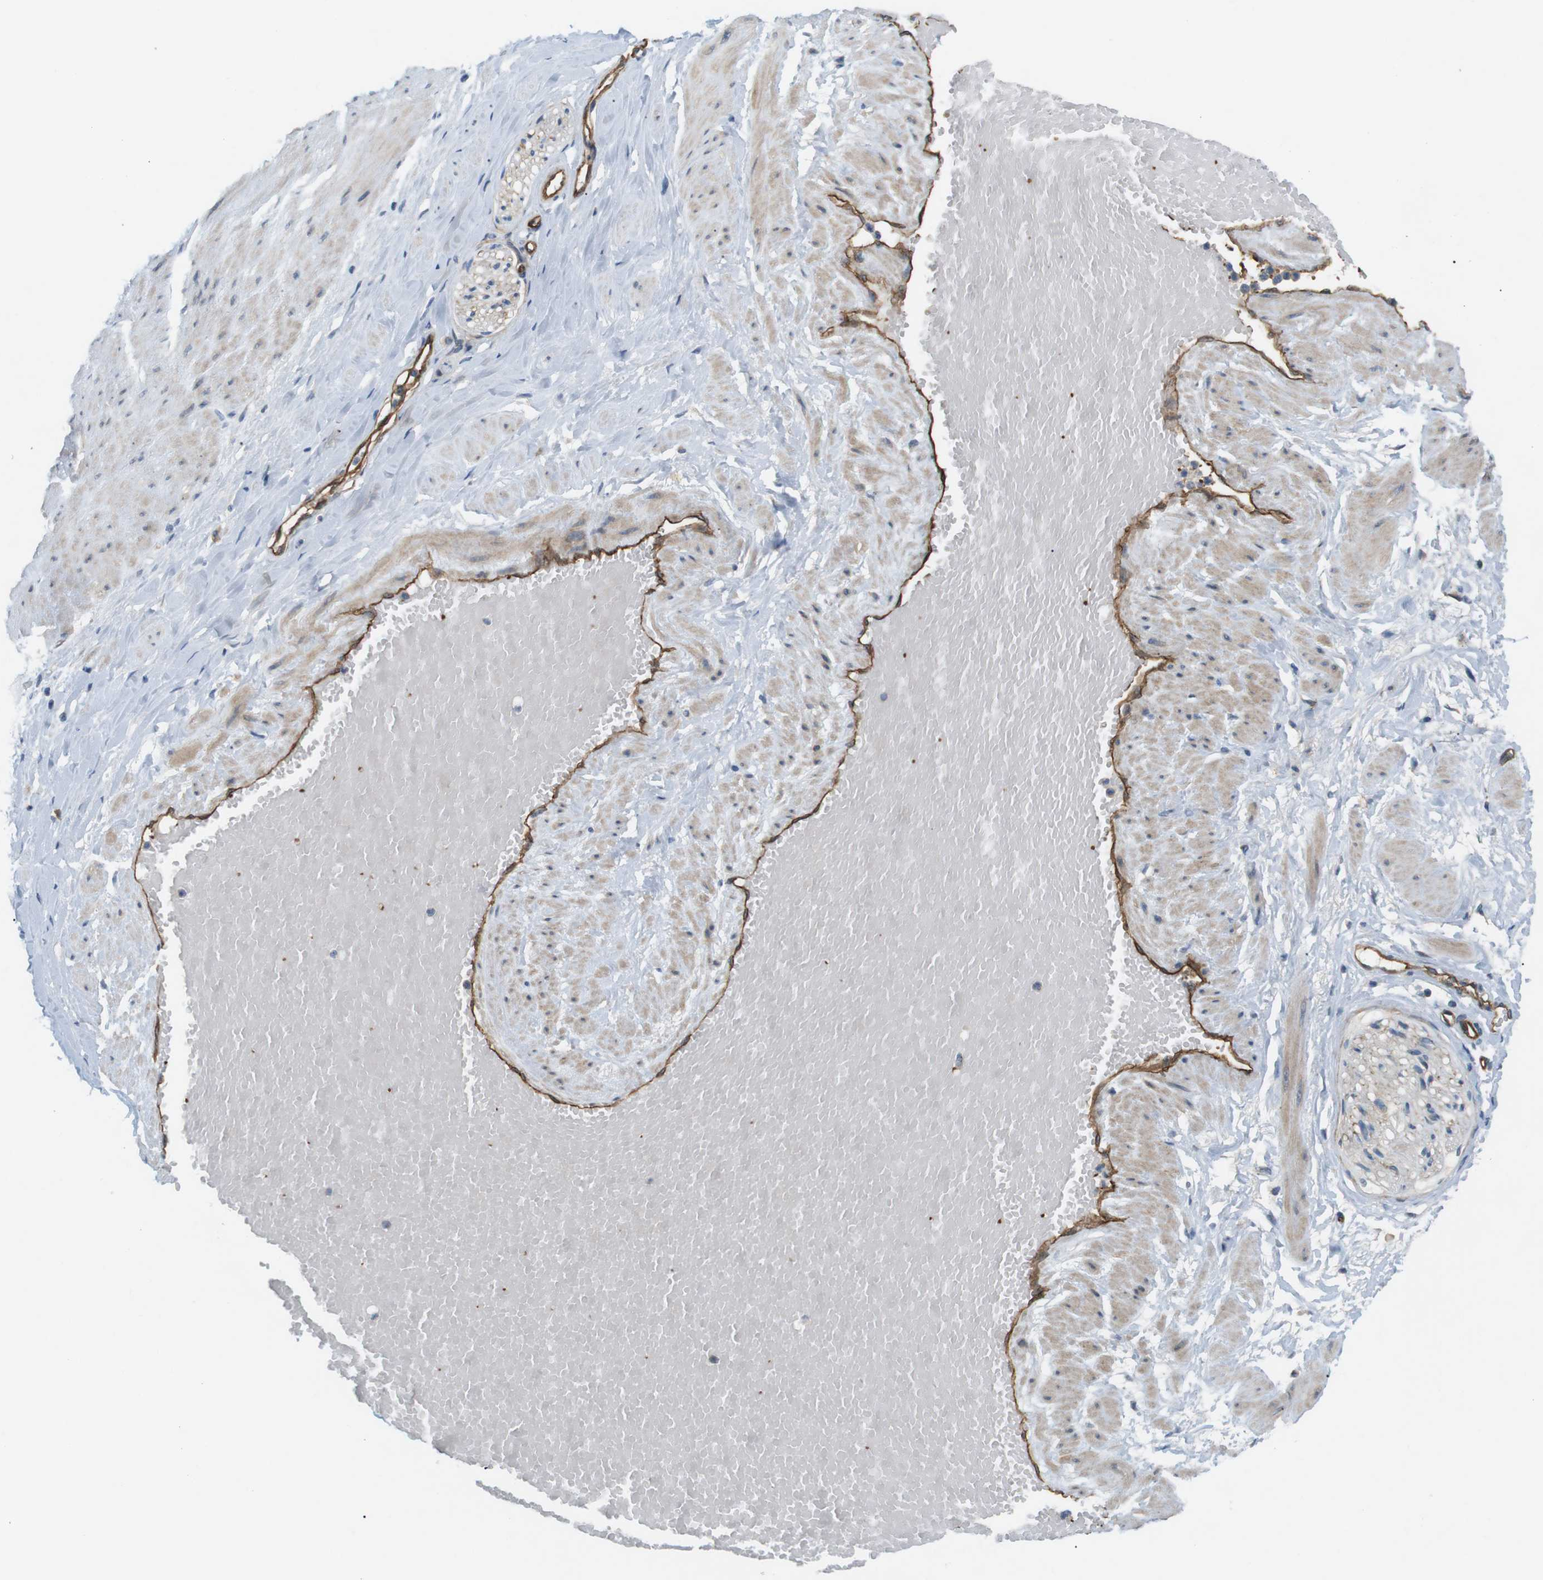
{"staining": {"intensity": "weak", "quantity": ">75%", "location": "cytoplasmic/membranous"}, "tissue": "adipose tissue", "cell_type": "Adipocytes", "image_type": "normal", "snomed": [{"axis": "morphology", "description": "Normal tissue, NOS"}, {"axis": "topography", "description": "Soft tissue"}, {"axis": "topography", "description": "Vascular tissue"}], "caption": "High-magnification brightfield microscopy of normal adipose tissue stained with DAB (3,3'-diaminobenzidine) (brown) and counterstained with hematoxylin (blue). adipocytes exhibit weak cytoplasmic/membranous staining is appreciated in about>75% of cells. (DAB (3,3'-diaminobenzidine) IHC with brightfield microscopy, high magnification).", "gene": "BVES", "patient": {"sex": "female", "age": 35}}